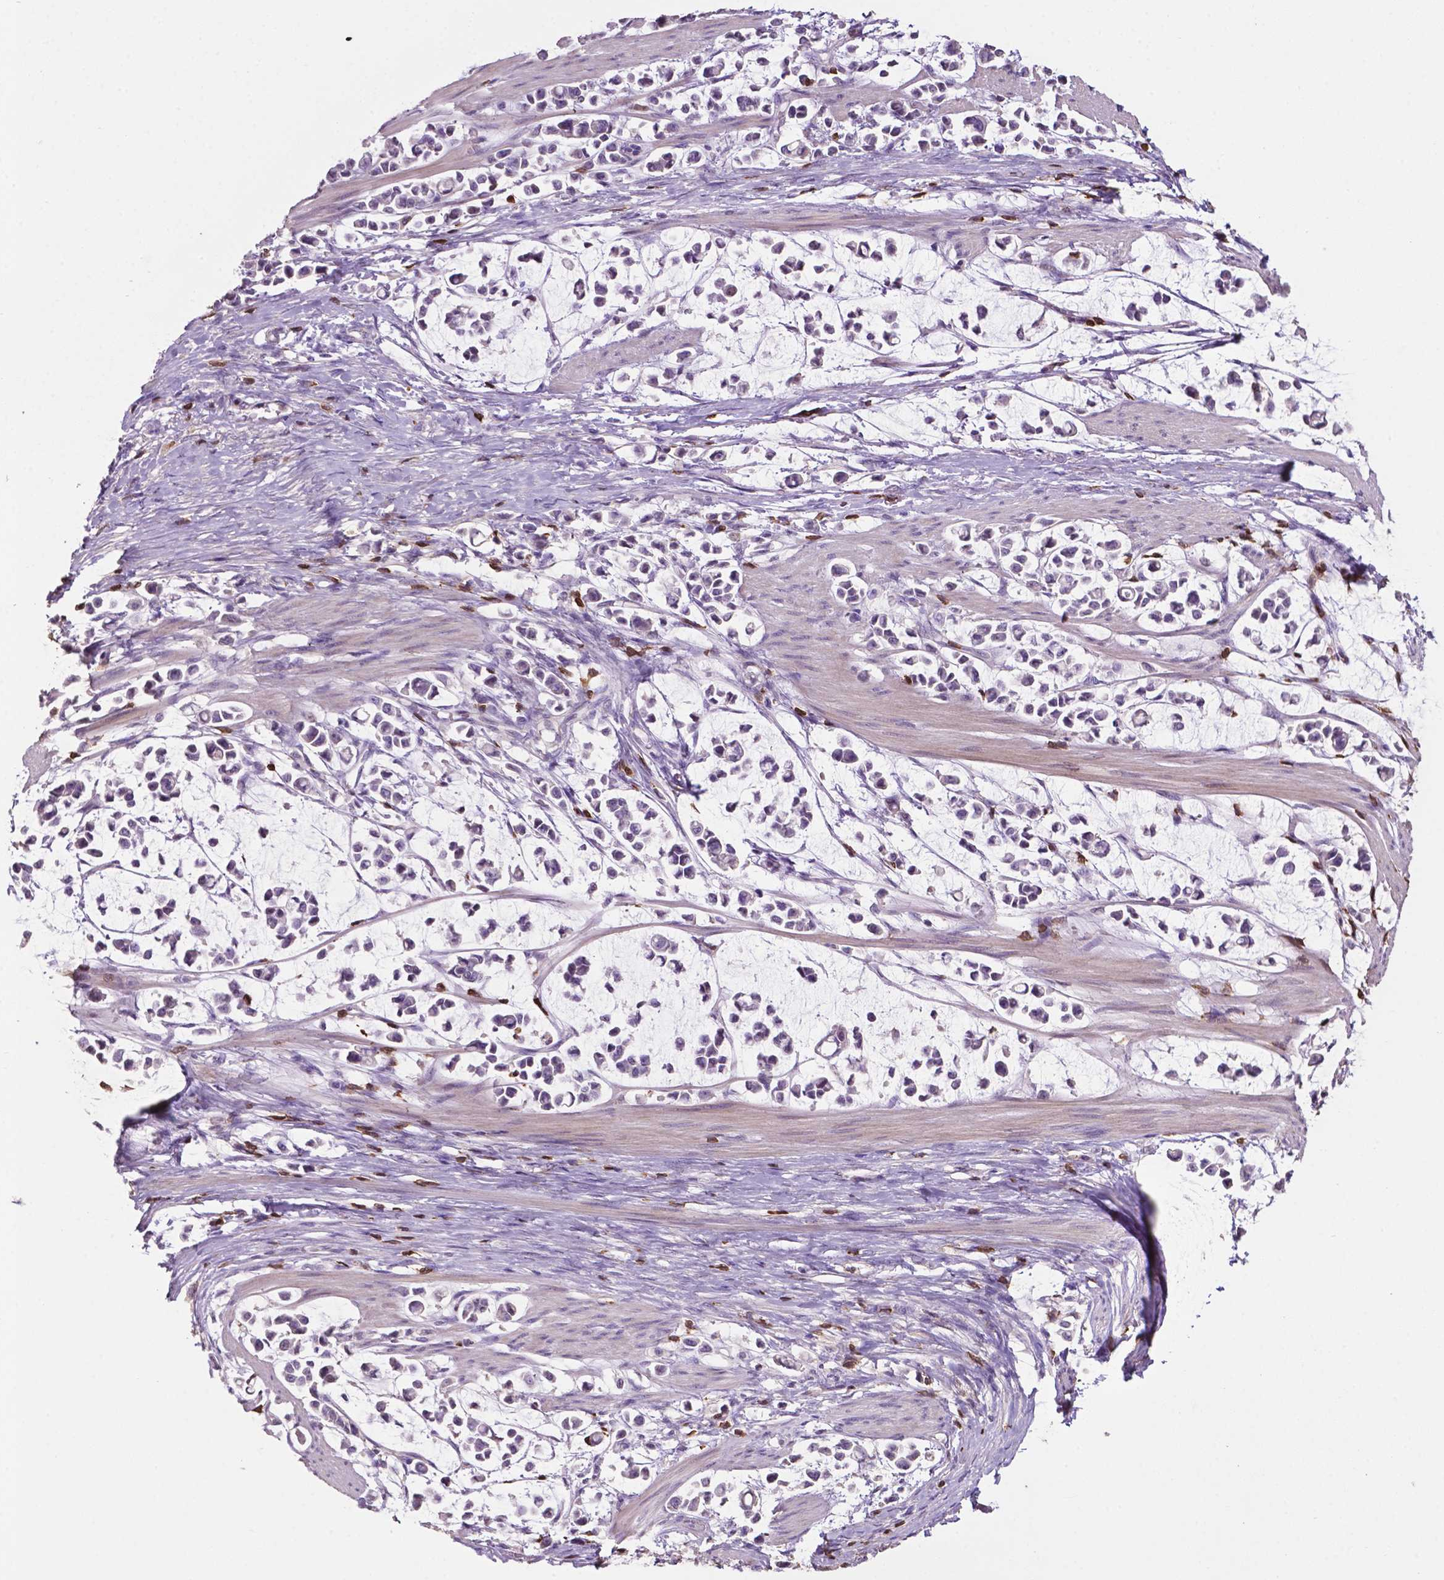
{"staining": {"intensity": "negative", "quantity": "none", "location": "none"}, "tissue": "stomach cancer", "cell_type": "Tumor cells", "image_type": "cancer", "snomed": [{"axis": "morphology", "description": "Adenocarcinoma, NOS"}, {"axis": "topography", "description": "Stomach"}], "caption": "This is an IHC image of stomach cancer. There is no expression in tumor cells.", "gene": "TBC1D10C", "patient": {"sex": "male", "age": 82}}